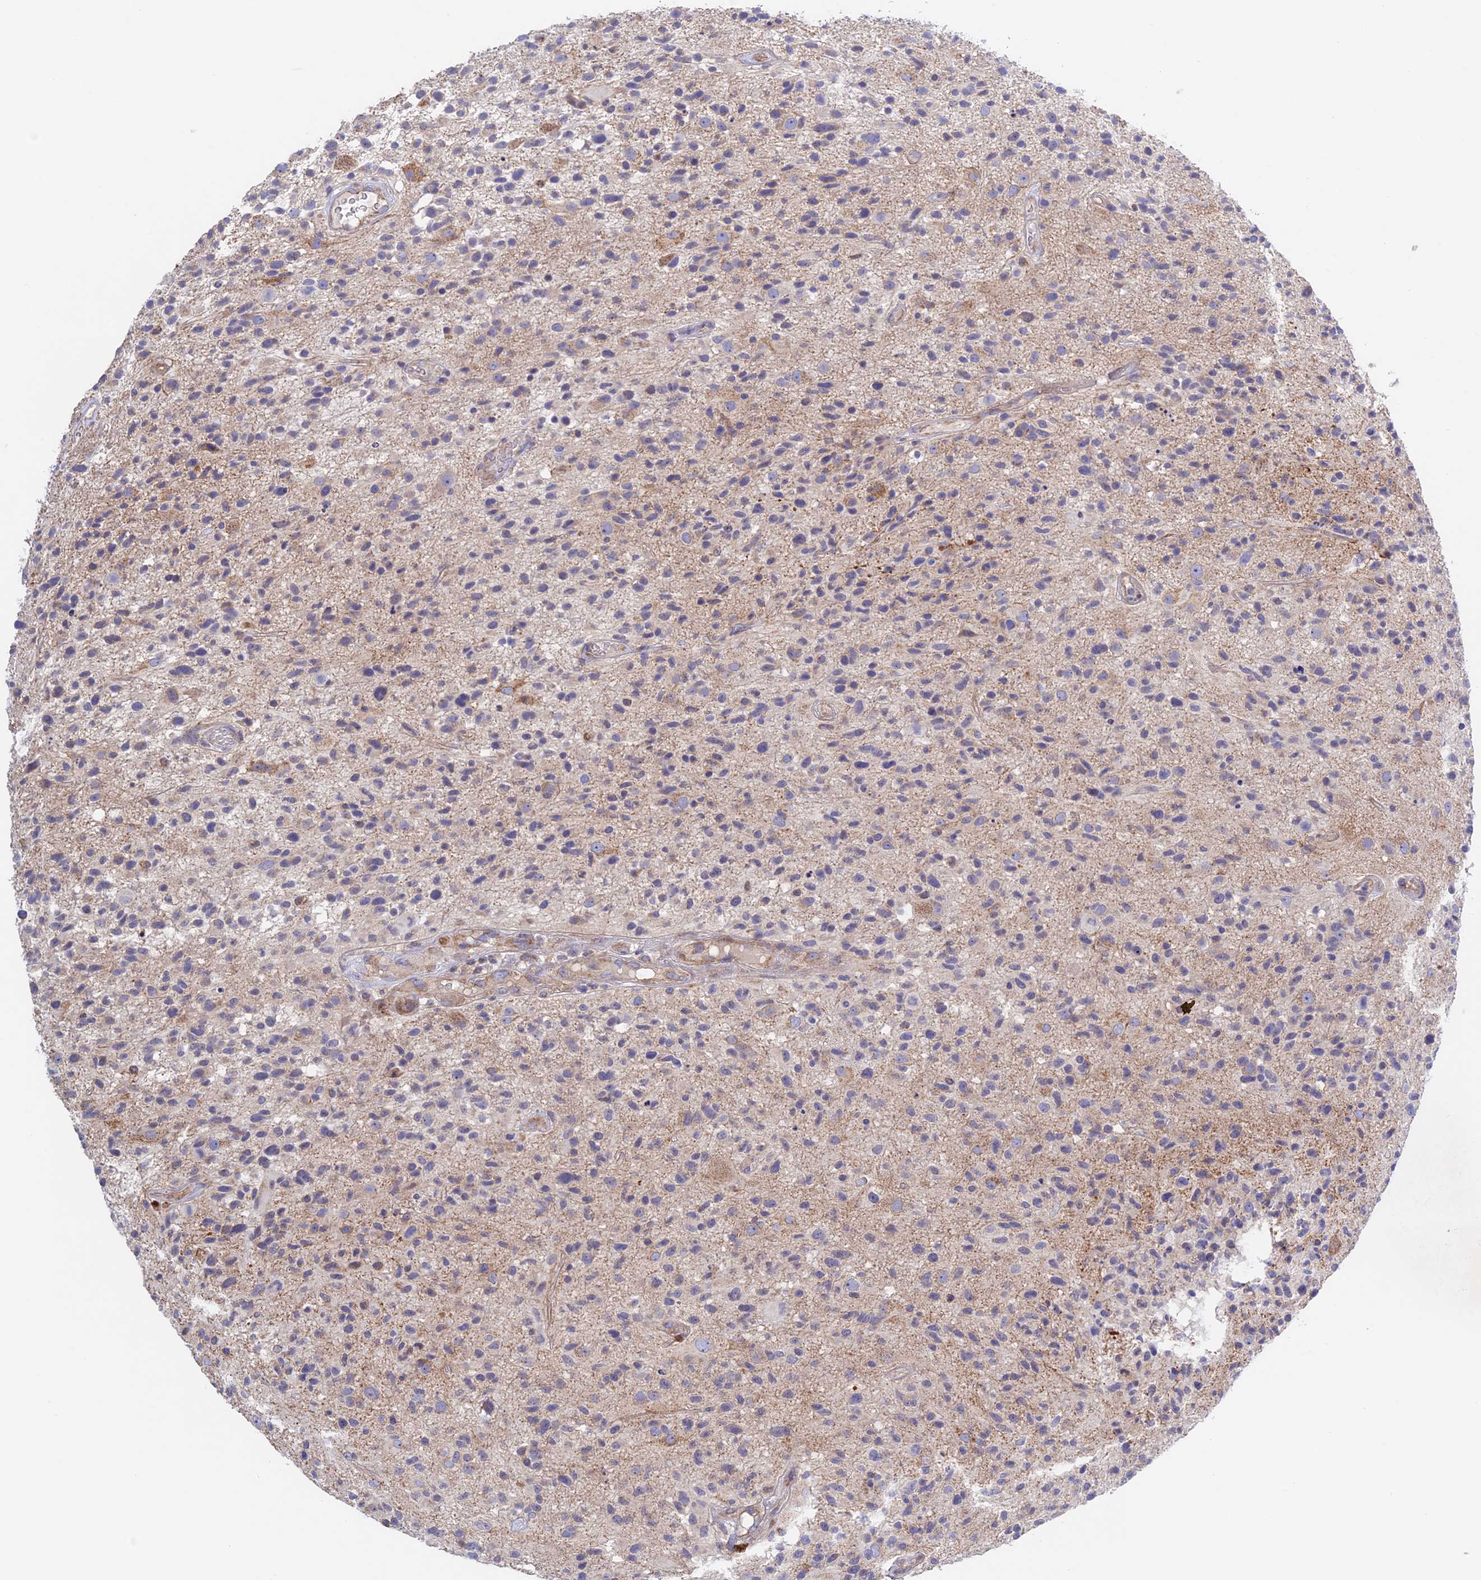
{"staining": {"intensity": "negative", "quantity": "none", "location": "none"}, "tissue": "glioma", "cell_type": "Tumor cells", "image_type": "cancer", "snomed": [{"axis": "morphology", "description": "Glioma, malignant, High grade"}, {"axis": "morphology", "description": "Glioblastoma, NOS"}, {"axis": "topography", "description": "Brain"}], "caption": "The image demonstrates no significant staining in tumor cells of glioma.", "gene": "ETFDH", "patient": {"sex": "male", "age": 60}}